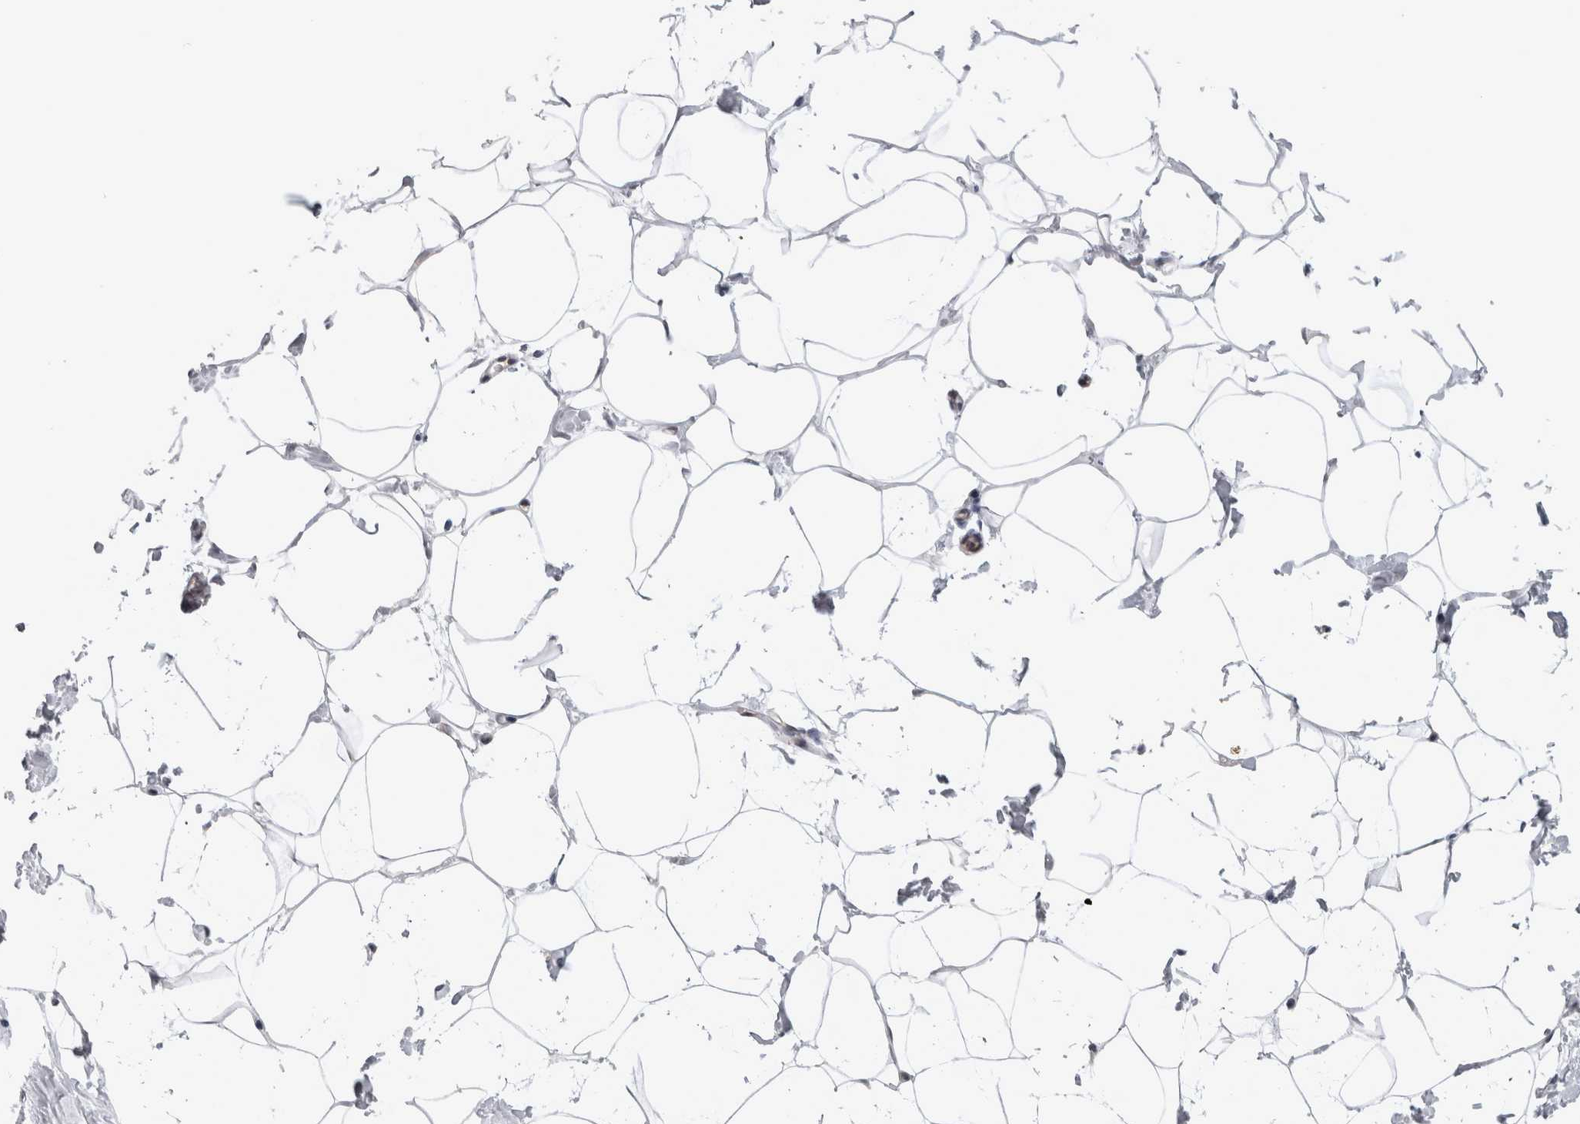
{"staining": {"intensity": "negative", "quantity": "none", "location": "none"}, "tissue": "adipose tissue", "cell_type": "Adipocytes", "image_type": "normal", "snomed": [{"axis": "morphology", "description": "Normal tissue, NOS"}, {"axis": "morphology", "description": "Fibrosis, NOS"}, {"axis": "topography", "description": "Breast"}, {"axis": "topography", "description": "Adipose tissue"}], "caption": "A histopathology image of adipose tissue stained for a protein demonstrates no brown staining in adipocytes. (DAB (3,3'-diaminobenzidine) immunohistochemistry (IHC) with hematoxylin counter stain).", "gene": "NAPRT", "patient": {"sex": "female", "age": 39}}